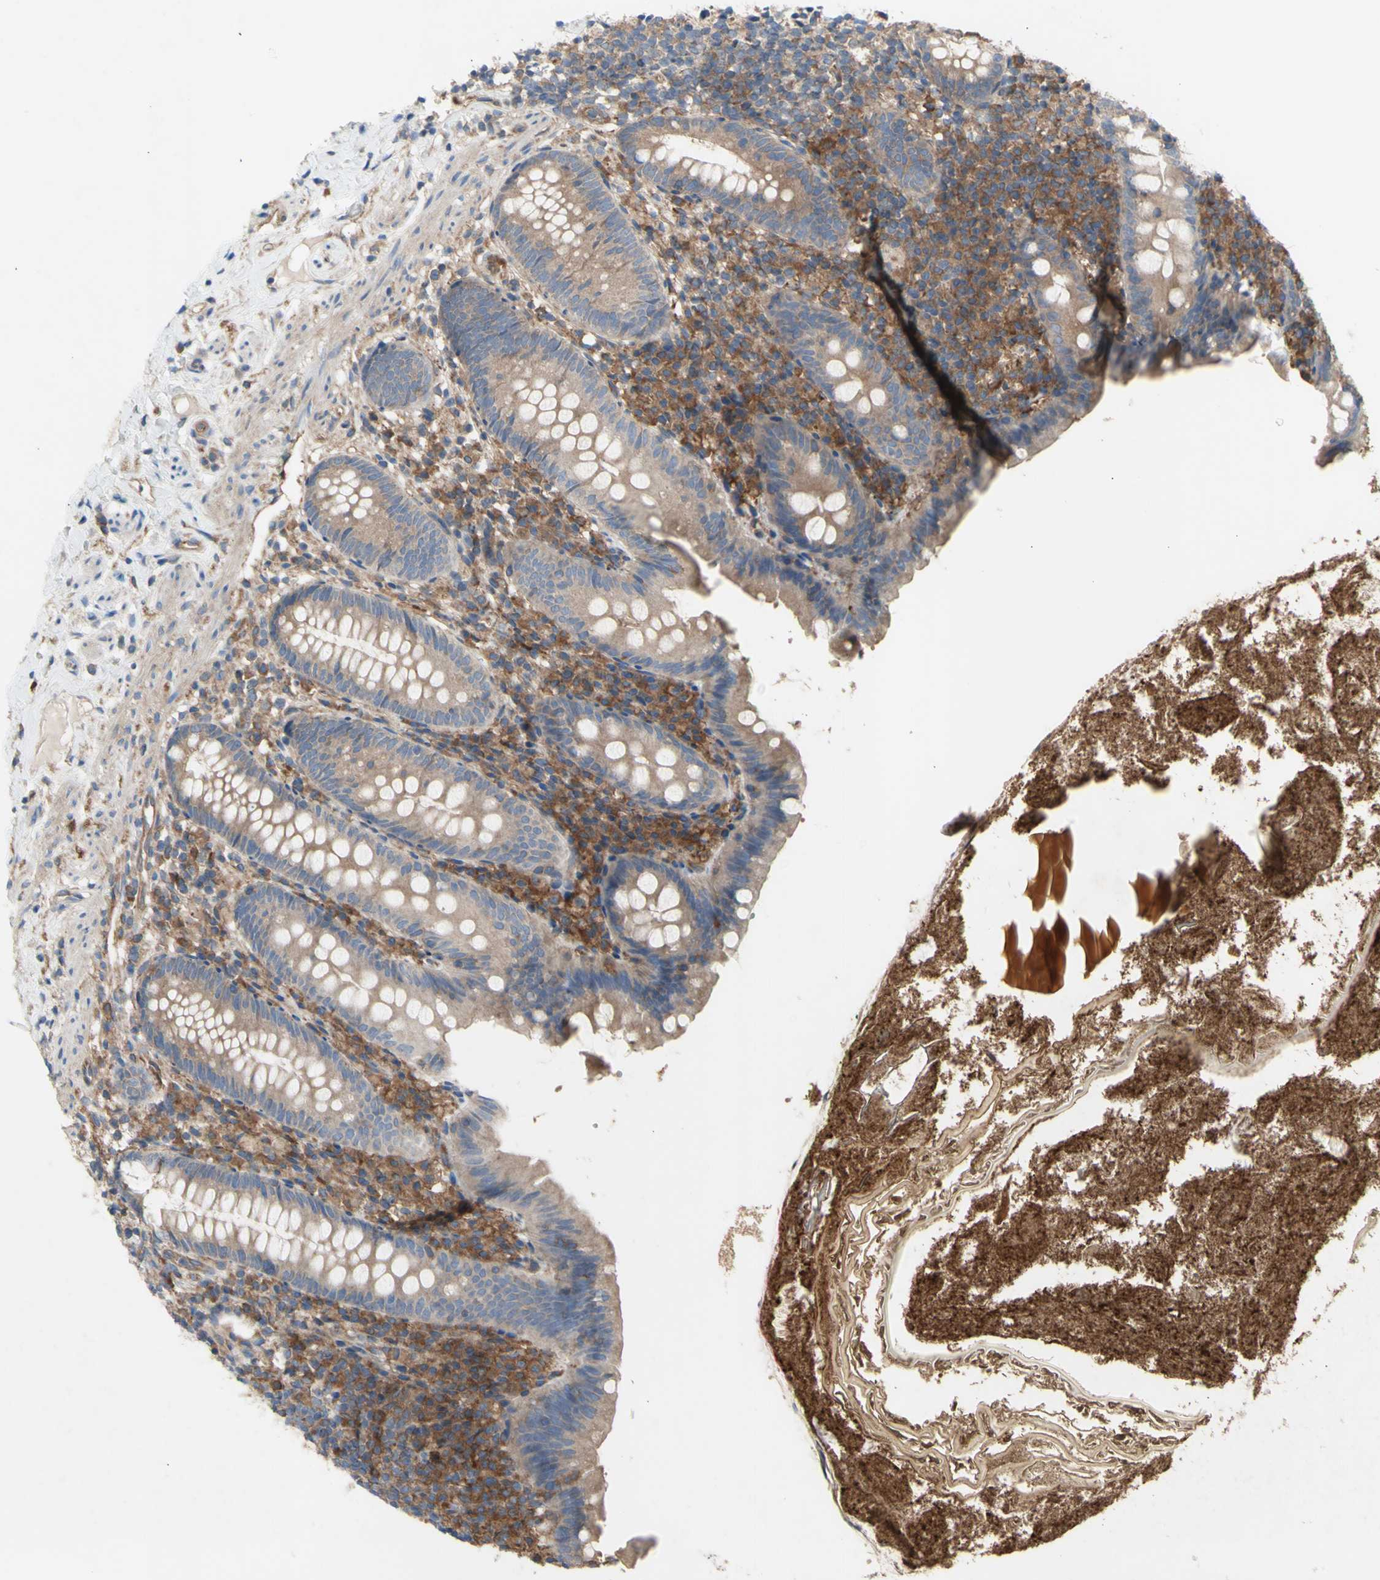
{"staining": {"intensity": "weak", "quantity": ">75%", "location": "cytoplasmic/membranous"}, "tissue": "appendix", "cell_type": "Glandular cells", "image_type": "normal", "snomed": [{"axis": "morphology", "description": "Normal tissue, NOS"}, {"axis": "topography", "description": "Appendix"}], "caption": "Protein staining of benign appendix reveals weak cytoplasmic/membranous positivity in approximately >75% of glandular cells. The staining was performed using DAB (3,3'-diaminobenzidine) to visualize the protein expression in brown, while the nuclei were stained in blue with hematoxylin (Magnification: 20x).", "gene": "KLC1", "patient": {"sex": "male", "age": 52}}